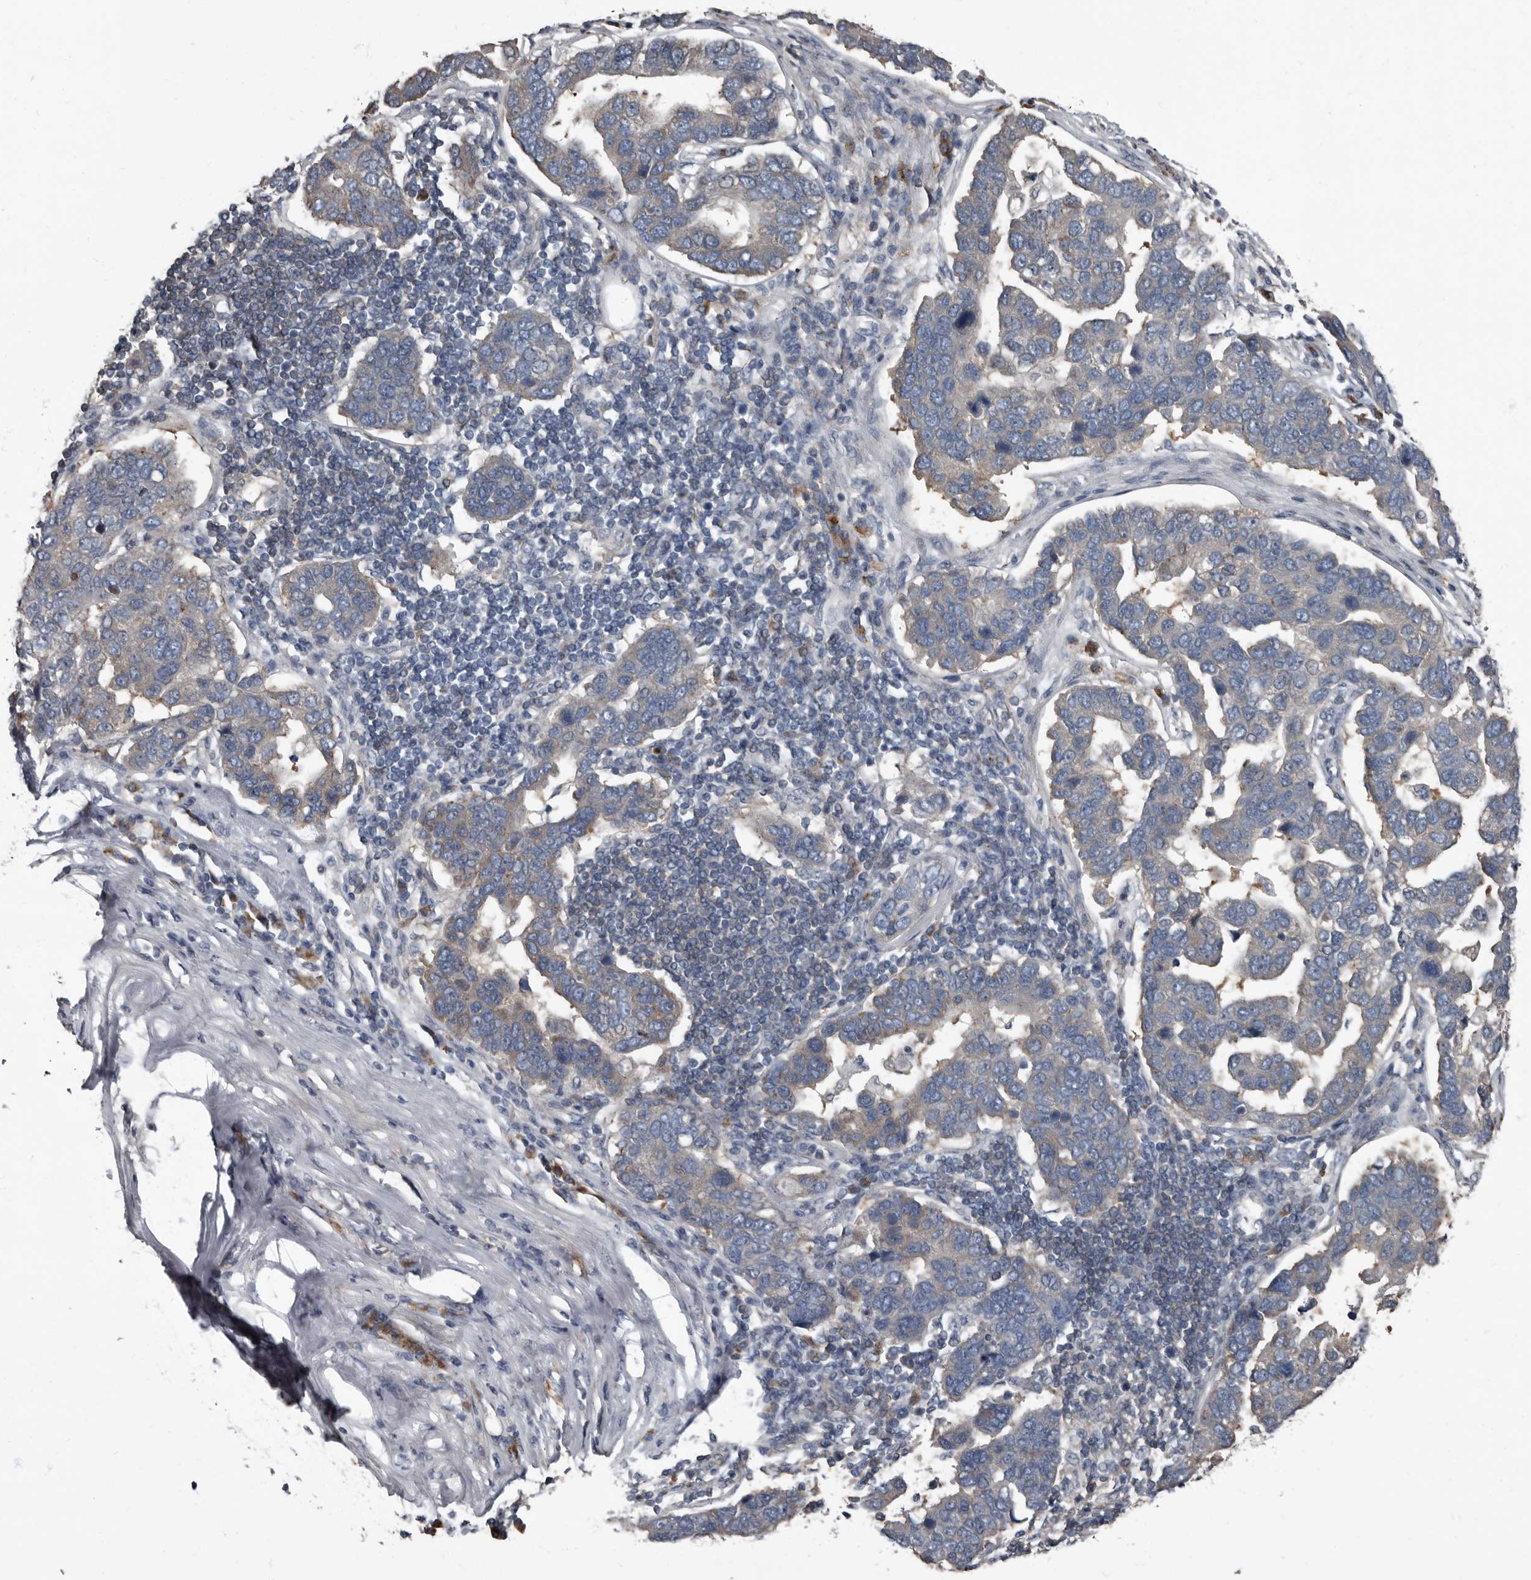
{"staining": {"intensity": "weak", "quantity": "<25%", "location": "cytoplasmic/membranous"}, "tissue": "pancreatic cancer", "cell_type": "Tumor cells", "image_type": "cancer", "snomed": [{"axis": "morphology", "description": "Adenocarcinoma, NOS"}, {"axis": "topography", "description": "Pancreas"}], "caption": "A micrograph of human pancreatic adenocarcinoma is negative for staining in tumor cells. (DAB immunohistochemistry (IHC) with hematoxylin counter stain).", "gene": "TPD52L1", "patient": {"sex": "female", "age": 61}}